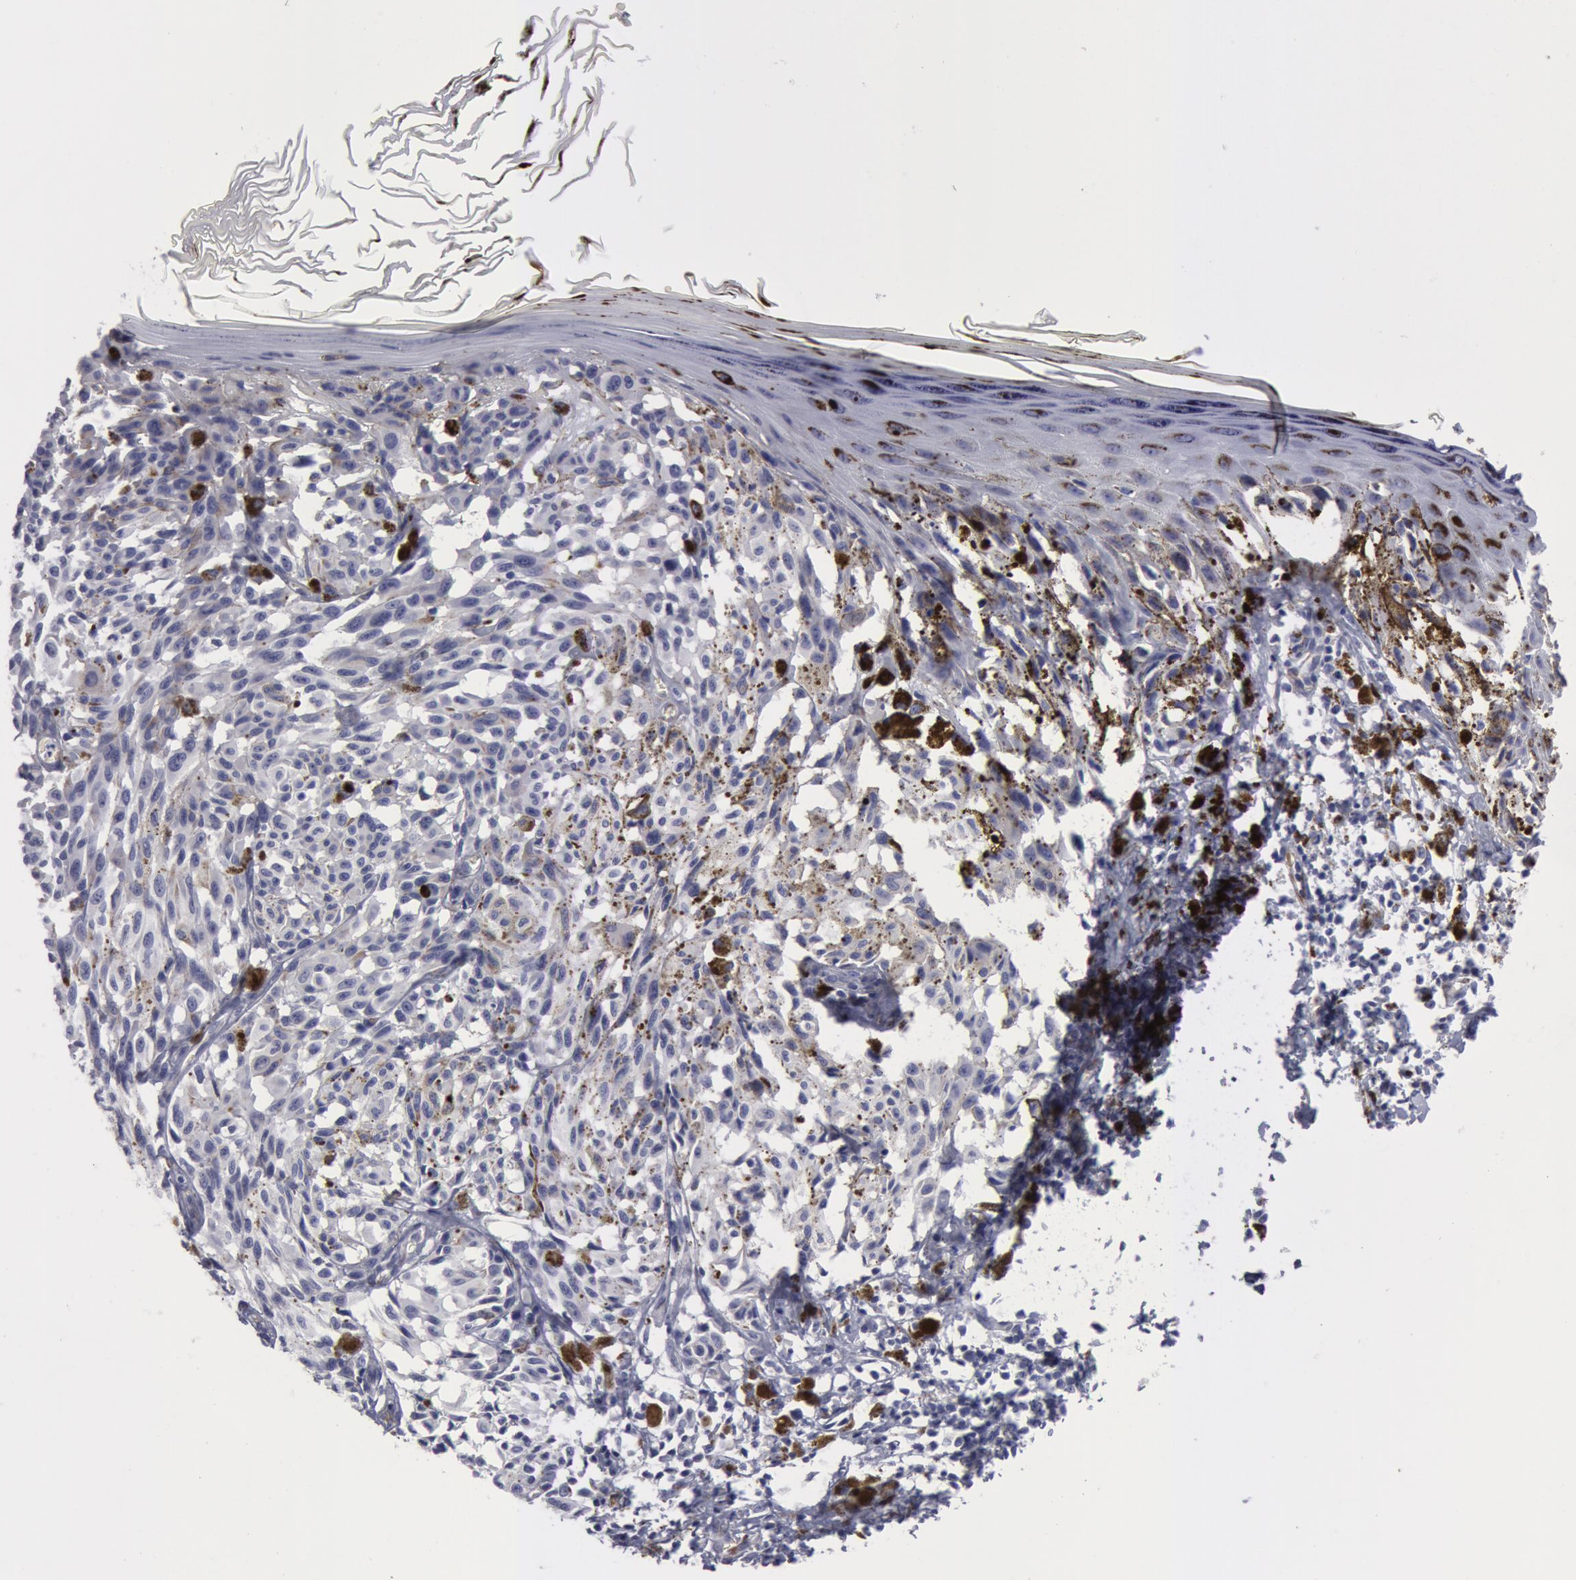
{"staining": {"intensity": "negative", "quantity": "none", "location": "none"}, "tissue": "melanoma", "cell_type": "Tumor cells", "image_type": "cancer", "snomed": [{"axis": "morphology", "description": "Malignant melanoma, NOS"}, {"axis": "topography", "description": "Skin"}], "caption": "DAB immunohistochemical staining of melanoma exhibits no significant staining in tumor cells.", "gene": "SMC1B", "patient": {"sex": "female", "age": 72}}